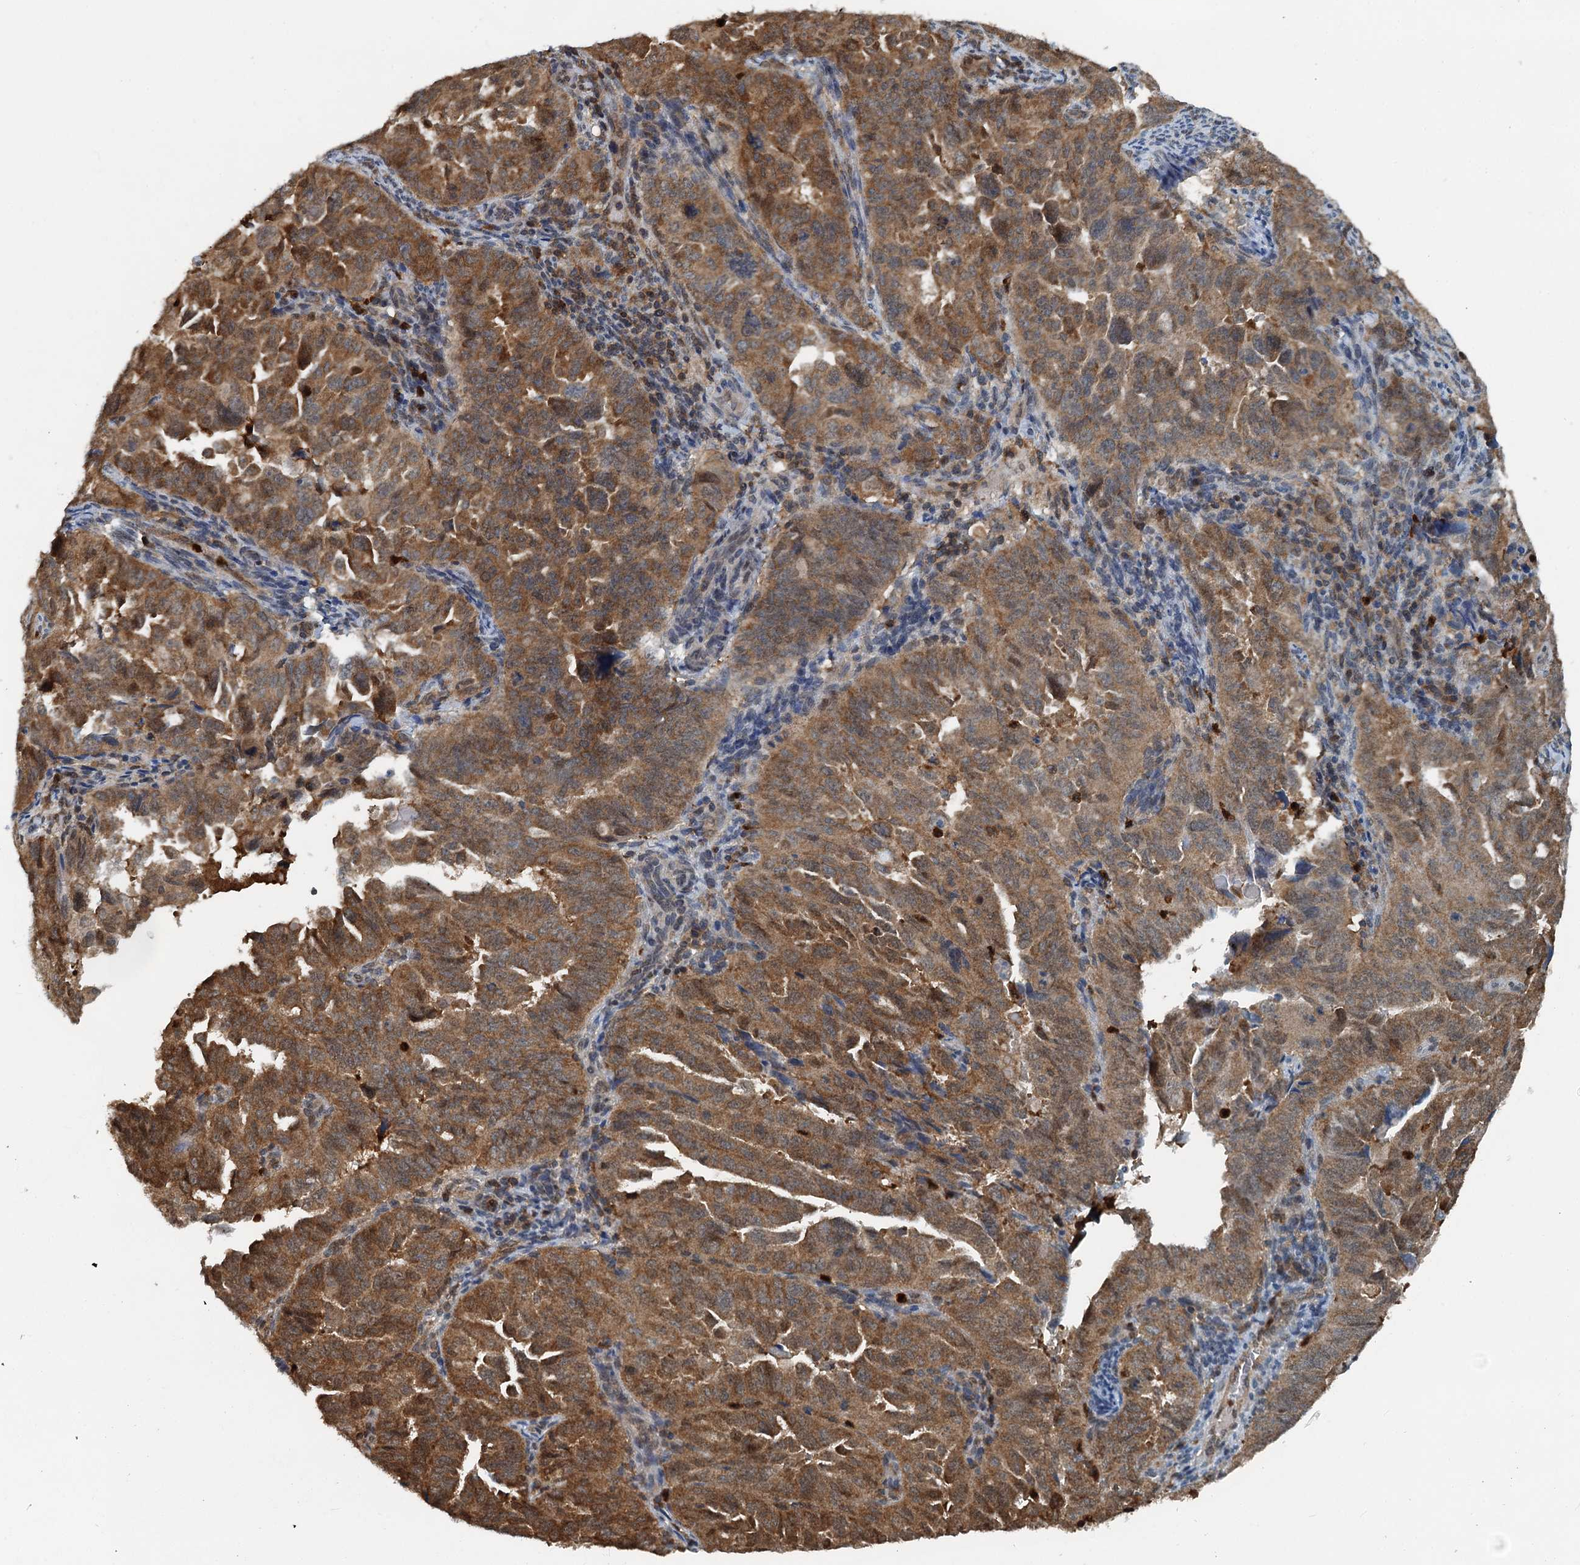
{"staining": {"intensity": "strong", "quantity": ">75%", "location": "cytoplasmic/membranous"}, "tissue": "endometrial cancer", "cell_type": "Tumor cells", "image_type": "cancer", "snomed": [{"axis": "morphology", "description": "Adenocarcinoma, NOS"}, {"axis": "topography", "description": "Endometrium"}], "caption": "About >75% of tumor cells in endometrial cancer (adenocarcinoma) demonstrate strong cytoplasmic/membranous protein staining as visualized by brown immunohistochemical staining.", "gene": "GPI", "patient": {"sex": "female", "age": 65}}